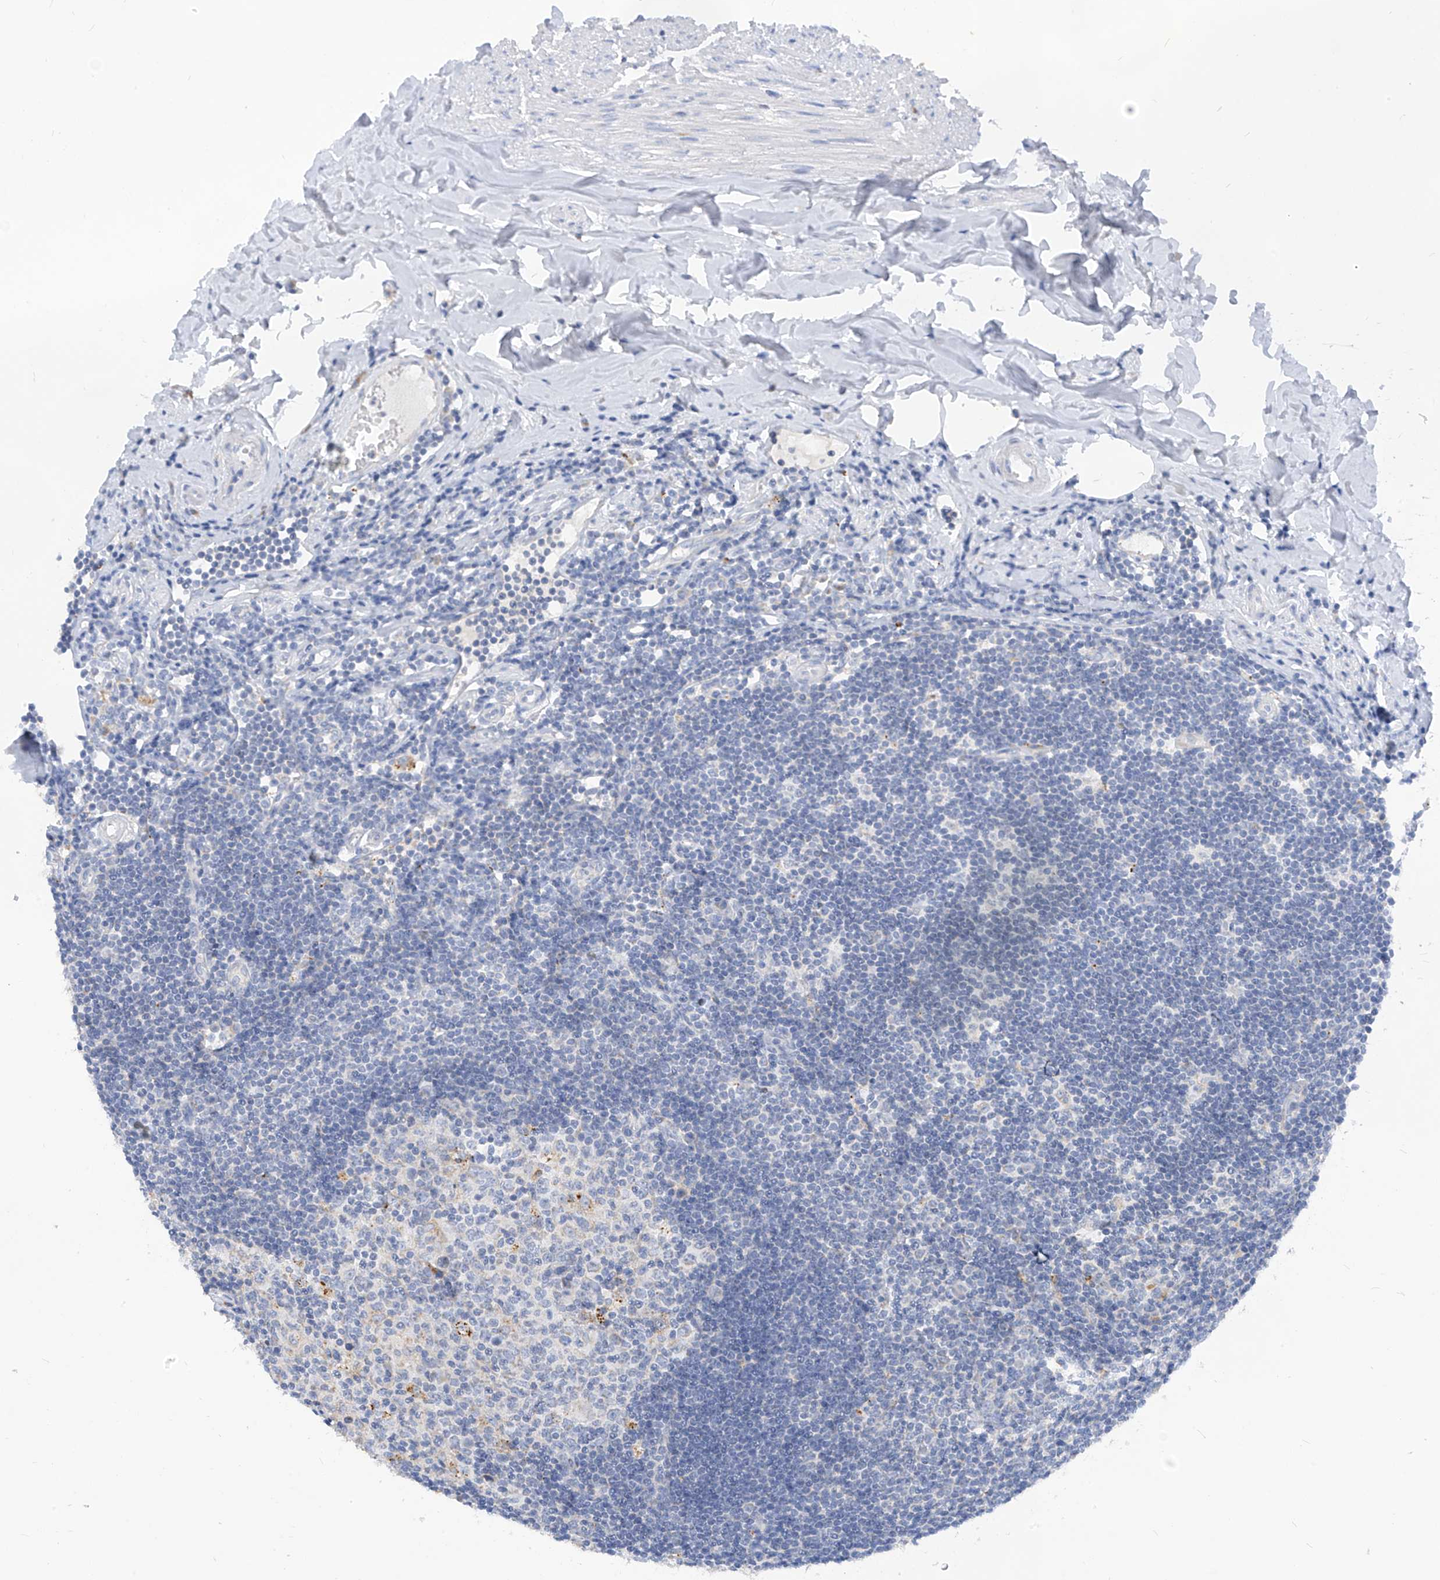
{"staining": {"intensity": "negative", "quantity": "none", "location": "none"}, "tissue": "appendix", "cell_type": "Glandular cells", "image_type": "normal", "snomed": [{"axis": "morphology", "description": "Normal tissue, NOS"}, {"axis": "topography", "description": "Appendix"}], "caption": "A photomicrograph of appendix stained for a protein exhibits no brown staining in glandular cells. Brightfield microscopy of immunohistochemistry (IHC) stained with DAB (3,3'-diaminobenzidine) (brown) and hematoxylin (blue), captured at high magnification.", "gene": "ZNF404", "patient": {"sex": "female", "age": 54}}